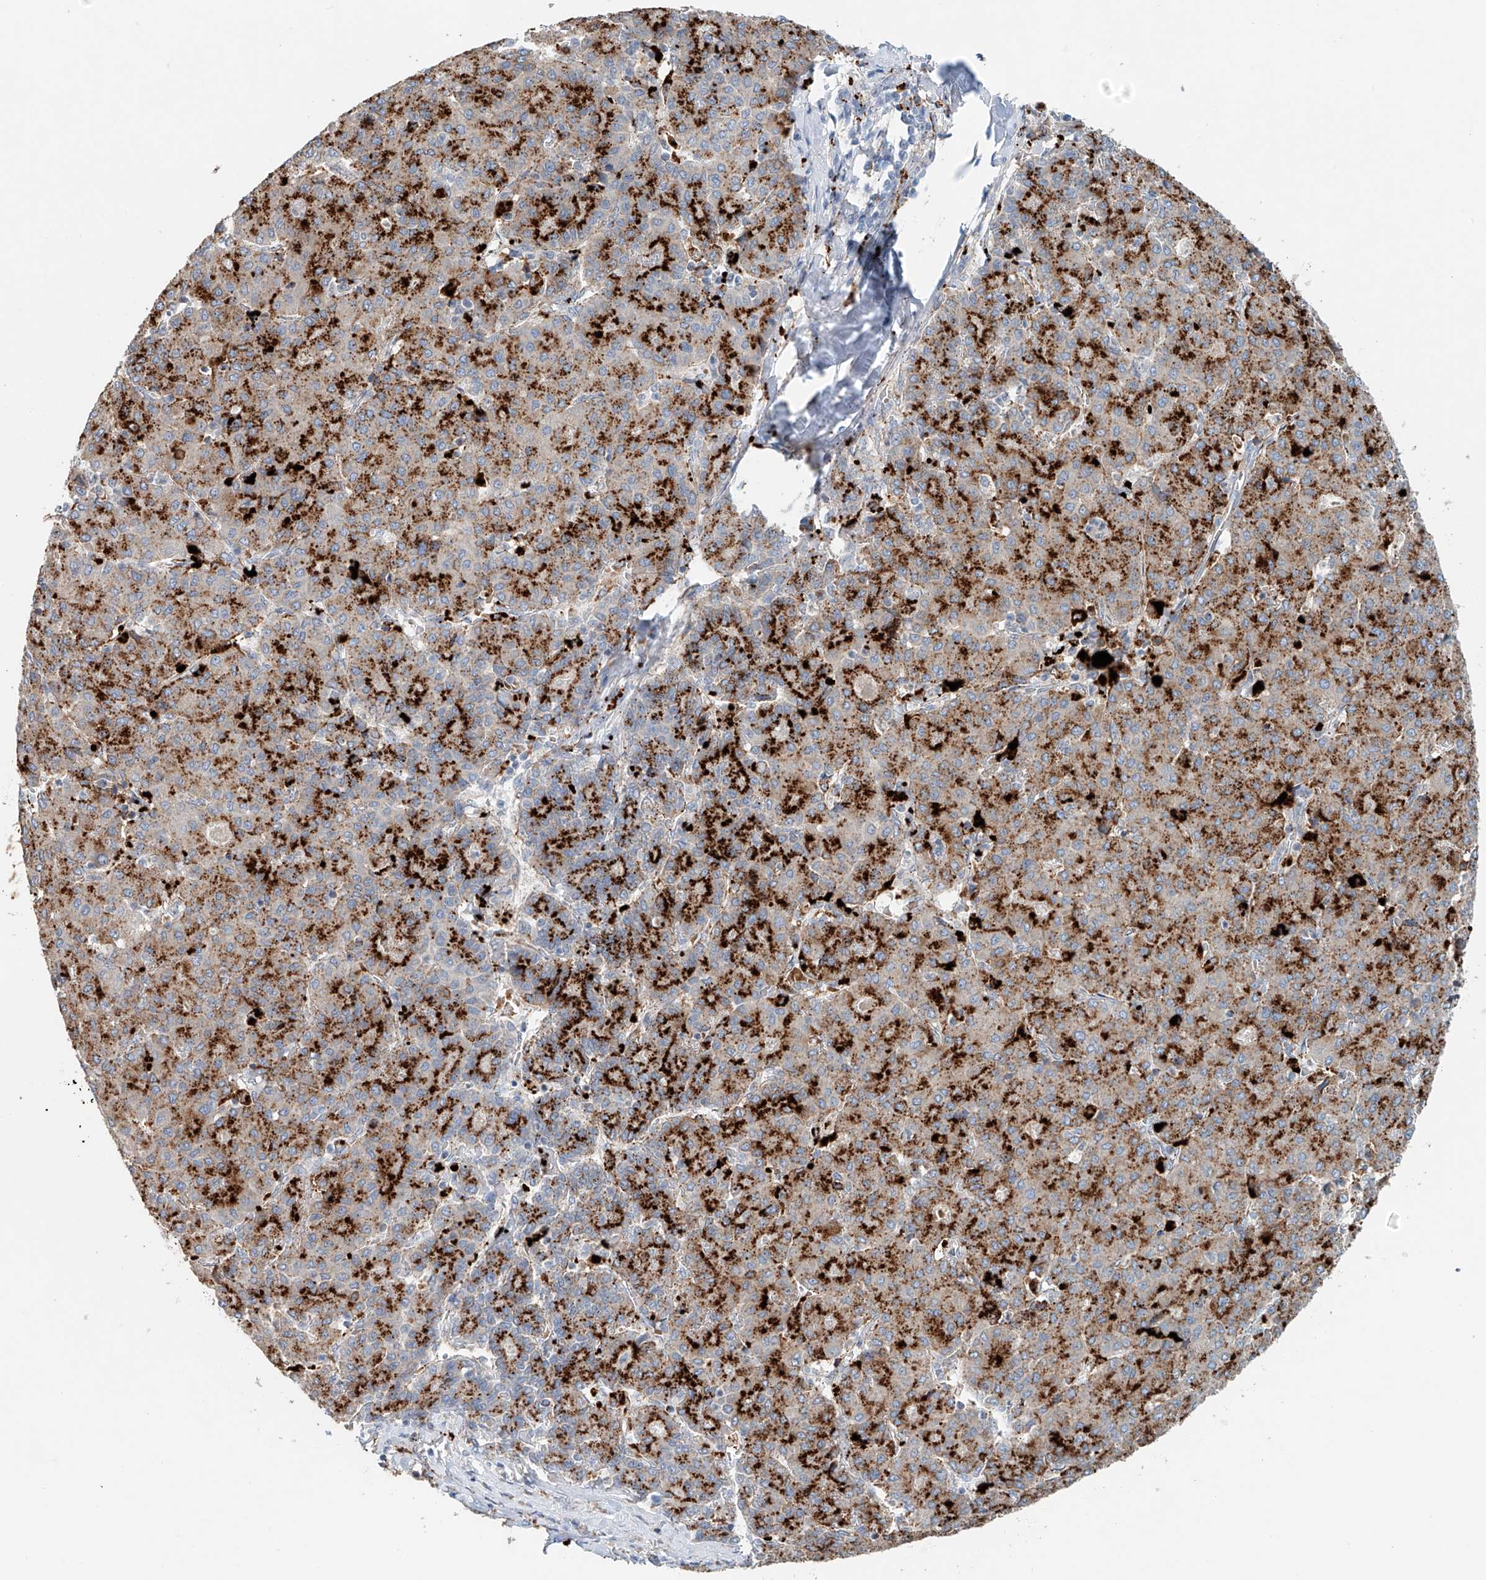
{"staining": {"intensity": "strong", "quantity": ">75%", "location": "cytoplasmic/membranous"}, "tissue": "liver cancer", "cell_type": "Tumor cells", "image_type": "cancer", "snomed": [{"axis": "morphology", "description": "Carcinoma, Hepatocellular, NOS"}, {"axis": "topography", "description": "Liver"}], "caption": "Protein analysis of liver cancer tissue displays strong cytoplasmic/membranous positivity in approximately >75% of tumor cells.", "gene": "TRIM47", "patient": {"sex": "male", "age": 65}}